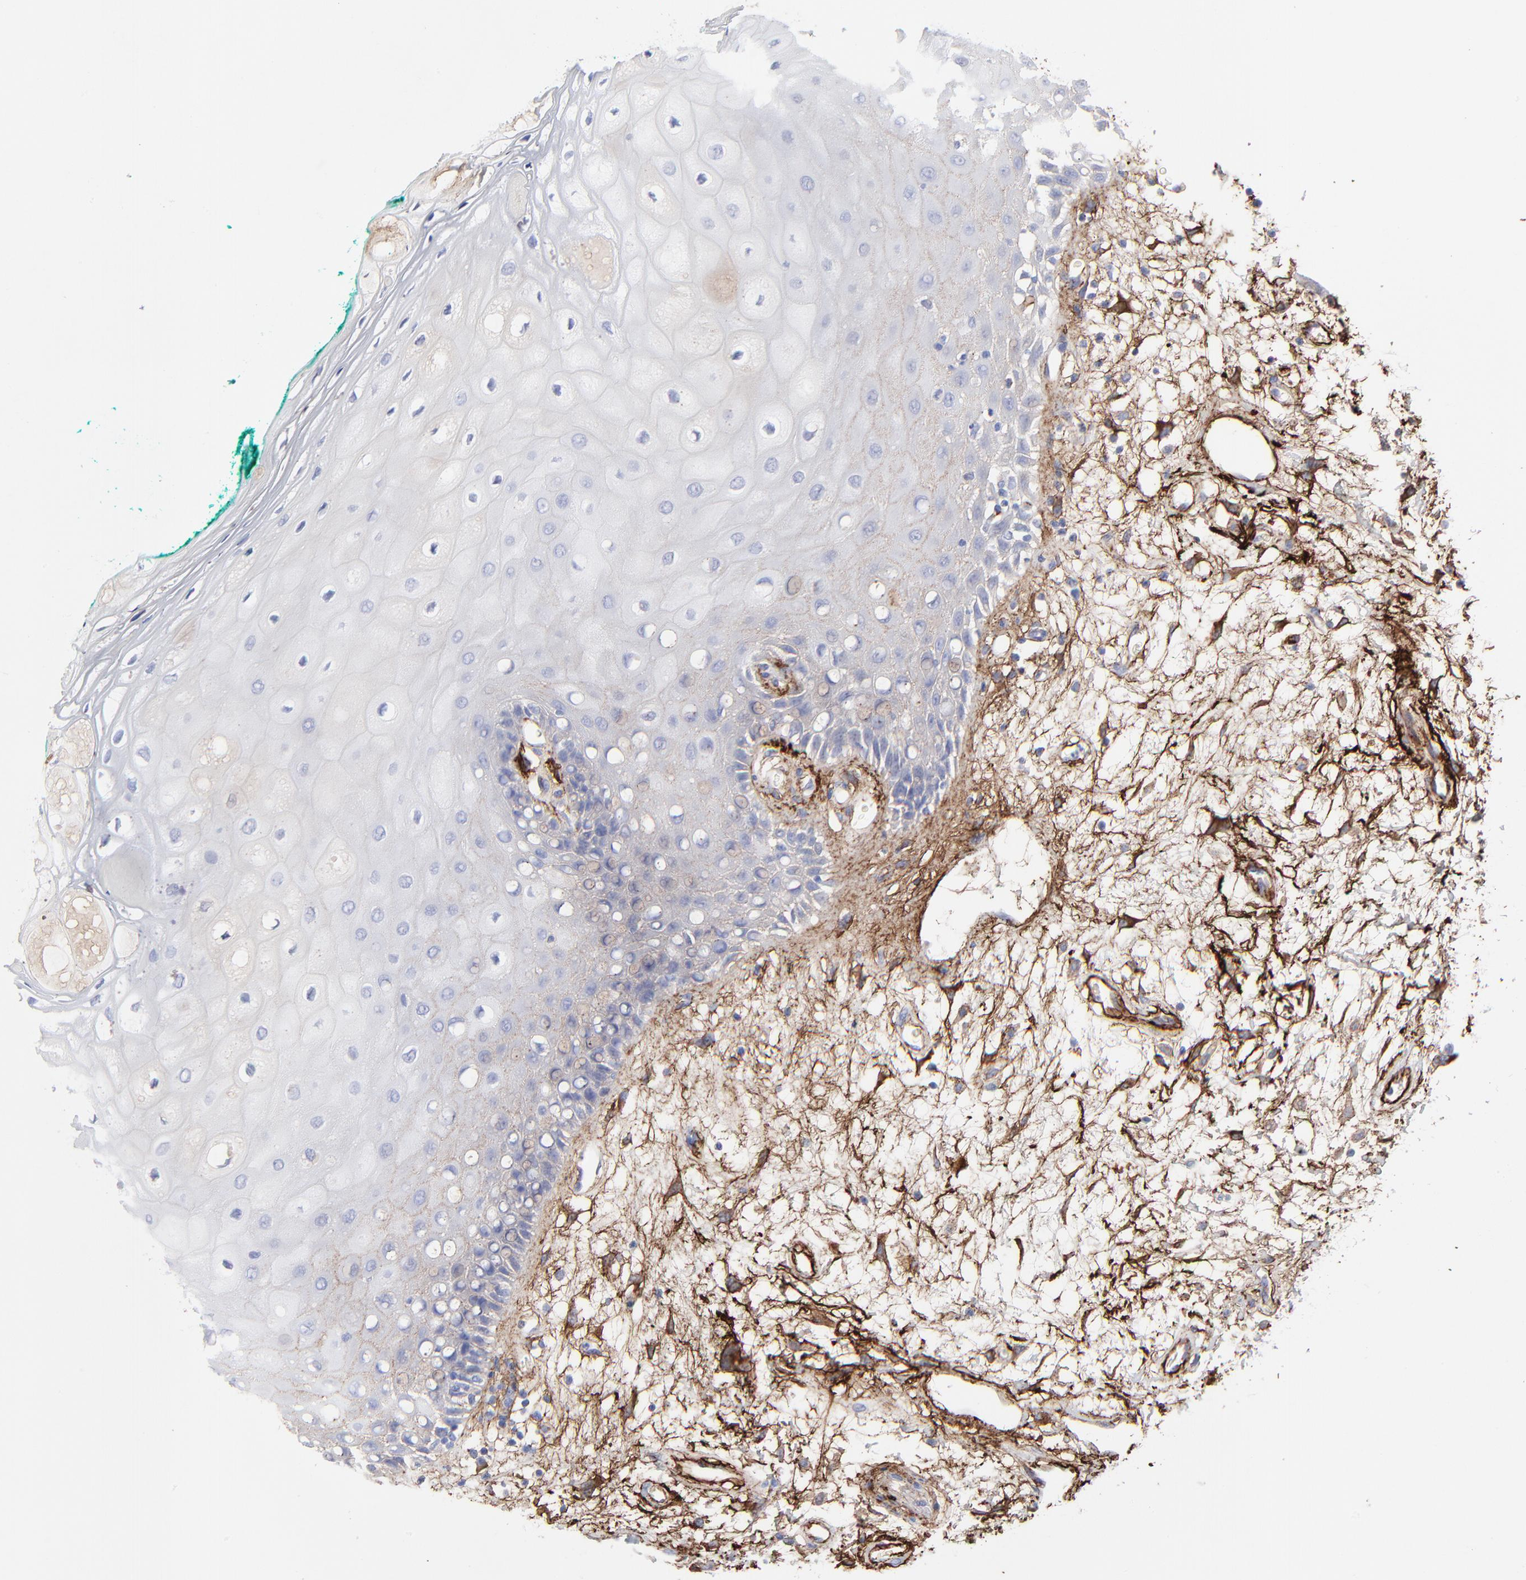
{"staining": {"intensity": "negative", "quantity": "none", "location": "none"}, "tissue": "oral mucosa", "cell_type": "Squamous epithelial cells", "image_type": "normal", "snomed": [{"axis": "morphology", "description": "Normal tissue, NOS"}, {"axis": "morphology", "description": "Squamous cell carcinoma, NOS"}, {"axis": "topography", "description": "Skeletal muscle"}, {"axis": "topography", "description": "Oral tissue"}, {"axis": "topography", "description": "Head-Neck"}], "caption": "Histopathology image shows no protein expression in squamous epithelial cells of normal oral mucosa.", "gene": "FBLN2", "patient": {"sex": "female", "age": 84}}